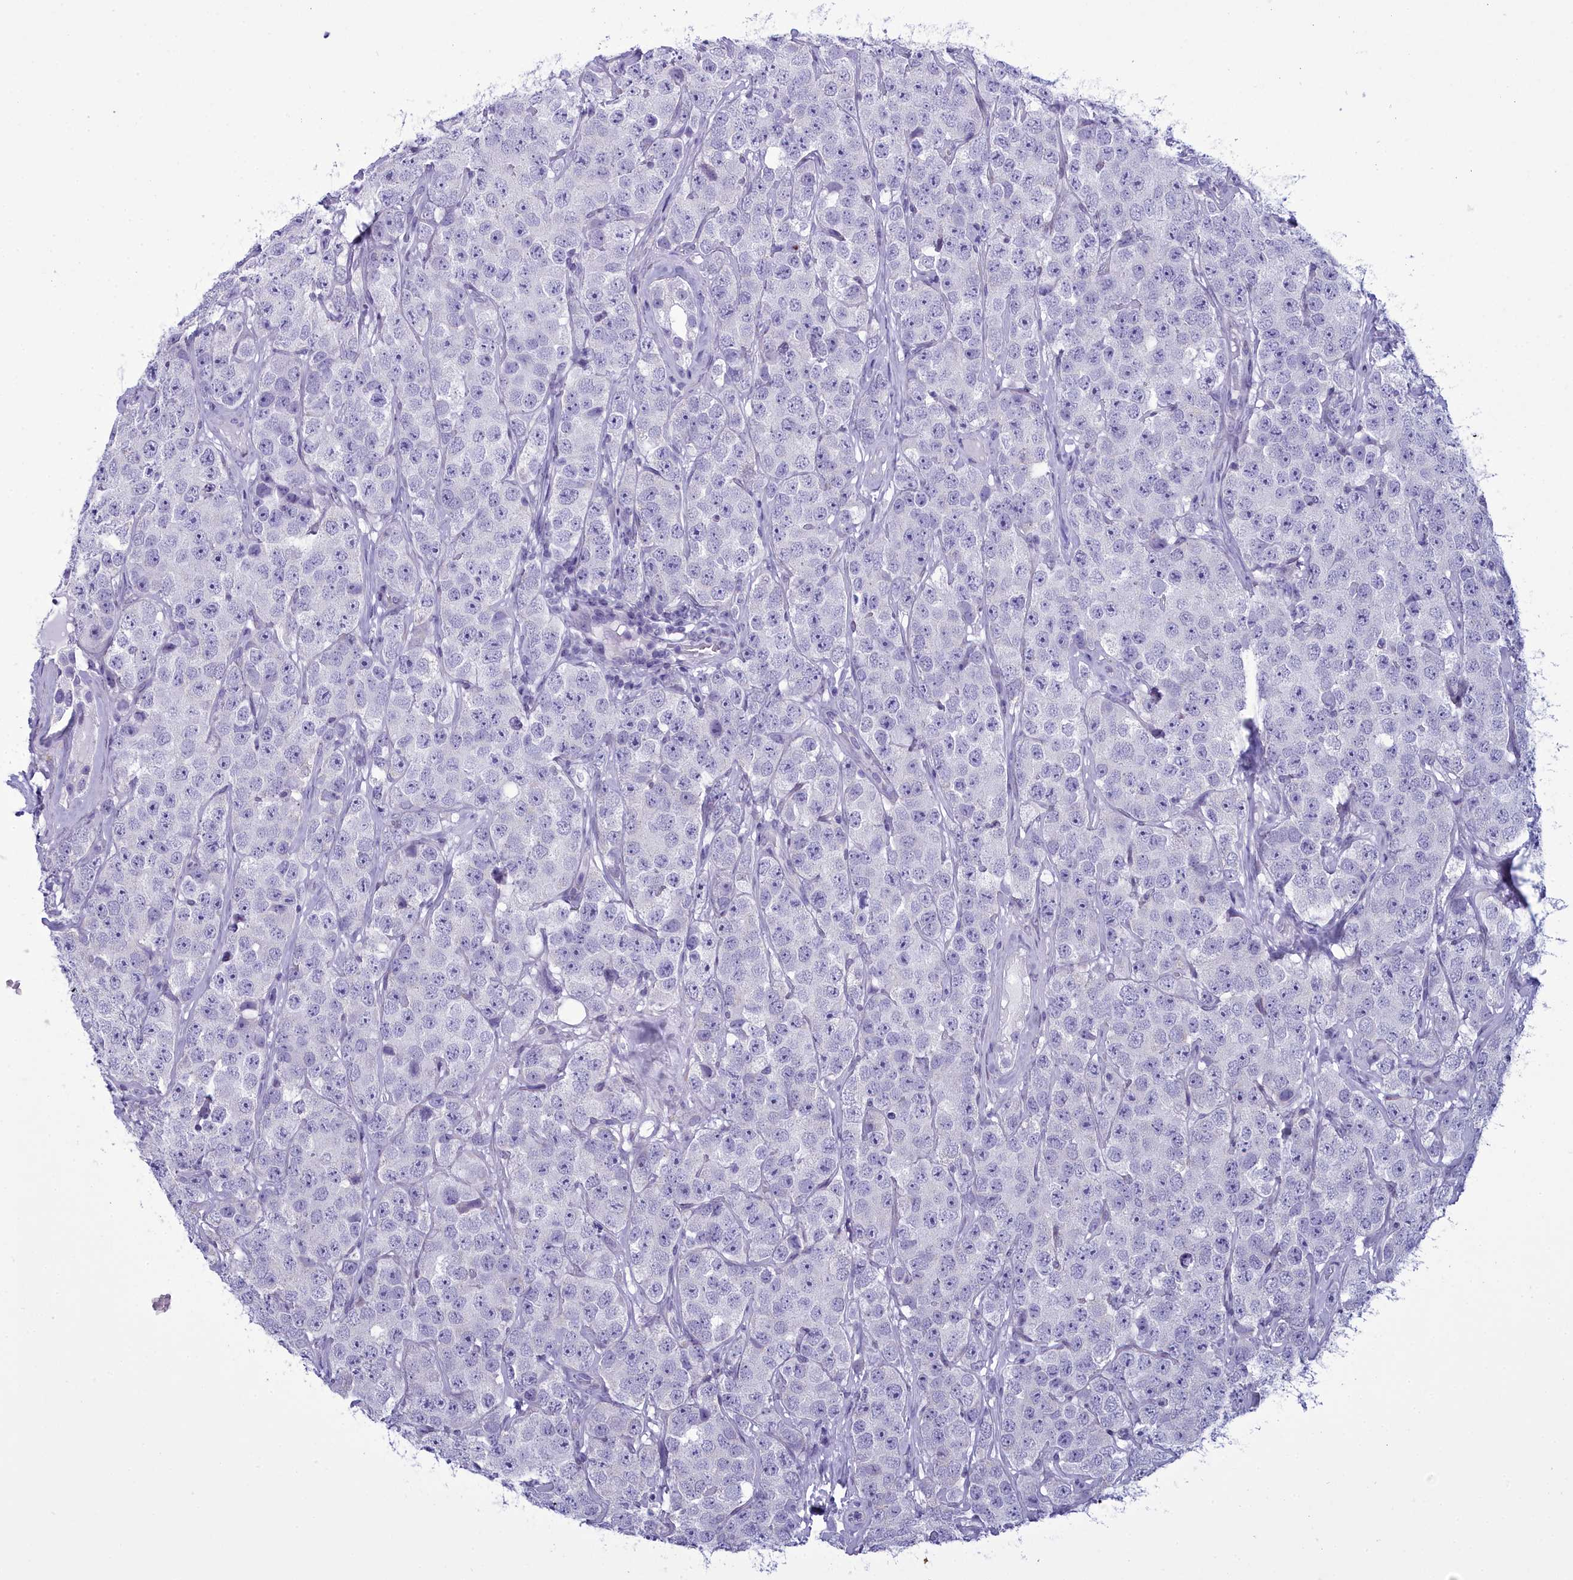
{"staining": {"intensity": "negative", "quantity": "none", "location": "none"}, "tissue": "testis cancer", "cell_type": "Tumor cells", "image_type": "cancer", "snomed": [{"axis": "morphology", "description": "Seminoma, NOS"}, {"axis": "topography", "description": "Testis"}], "caption": "Seminoma (testis) was stained to show a protein in brown. There is no significant positivity in tumor cells.", "gene": "MAP6", "patient": {"sex": "male", "age": 28}}